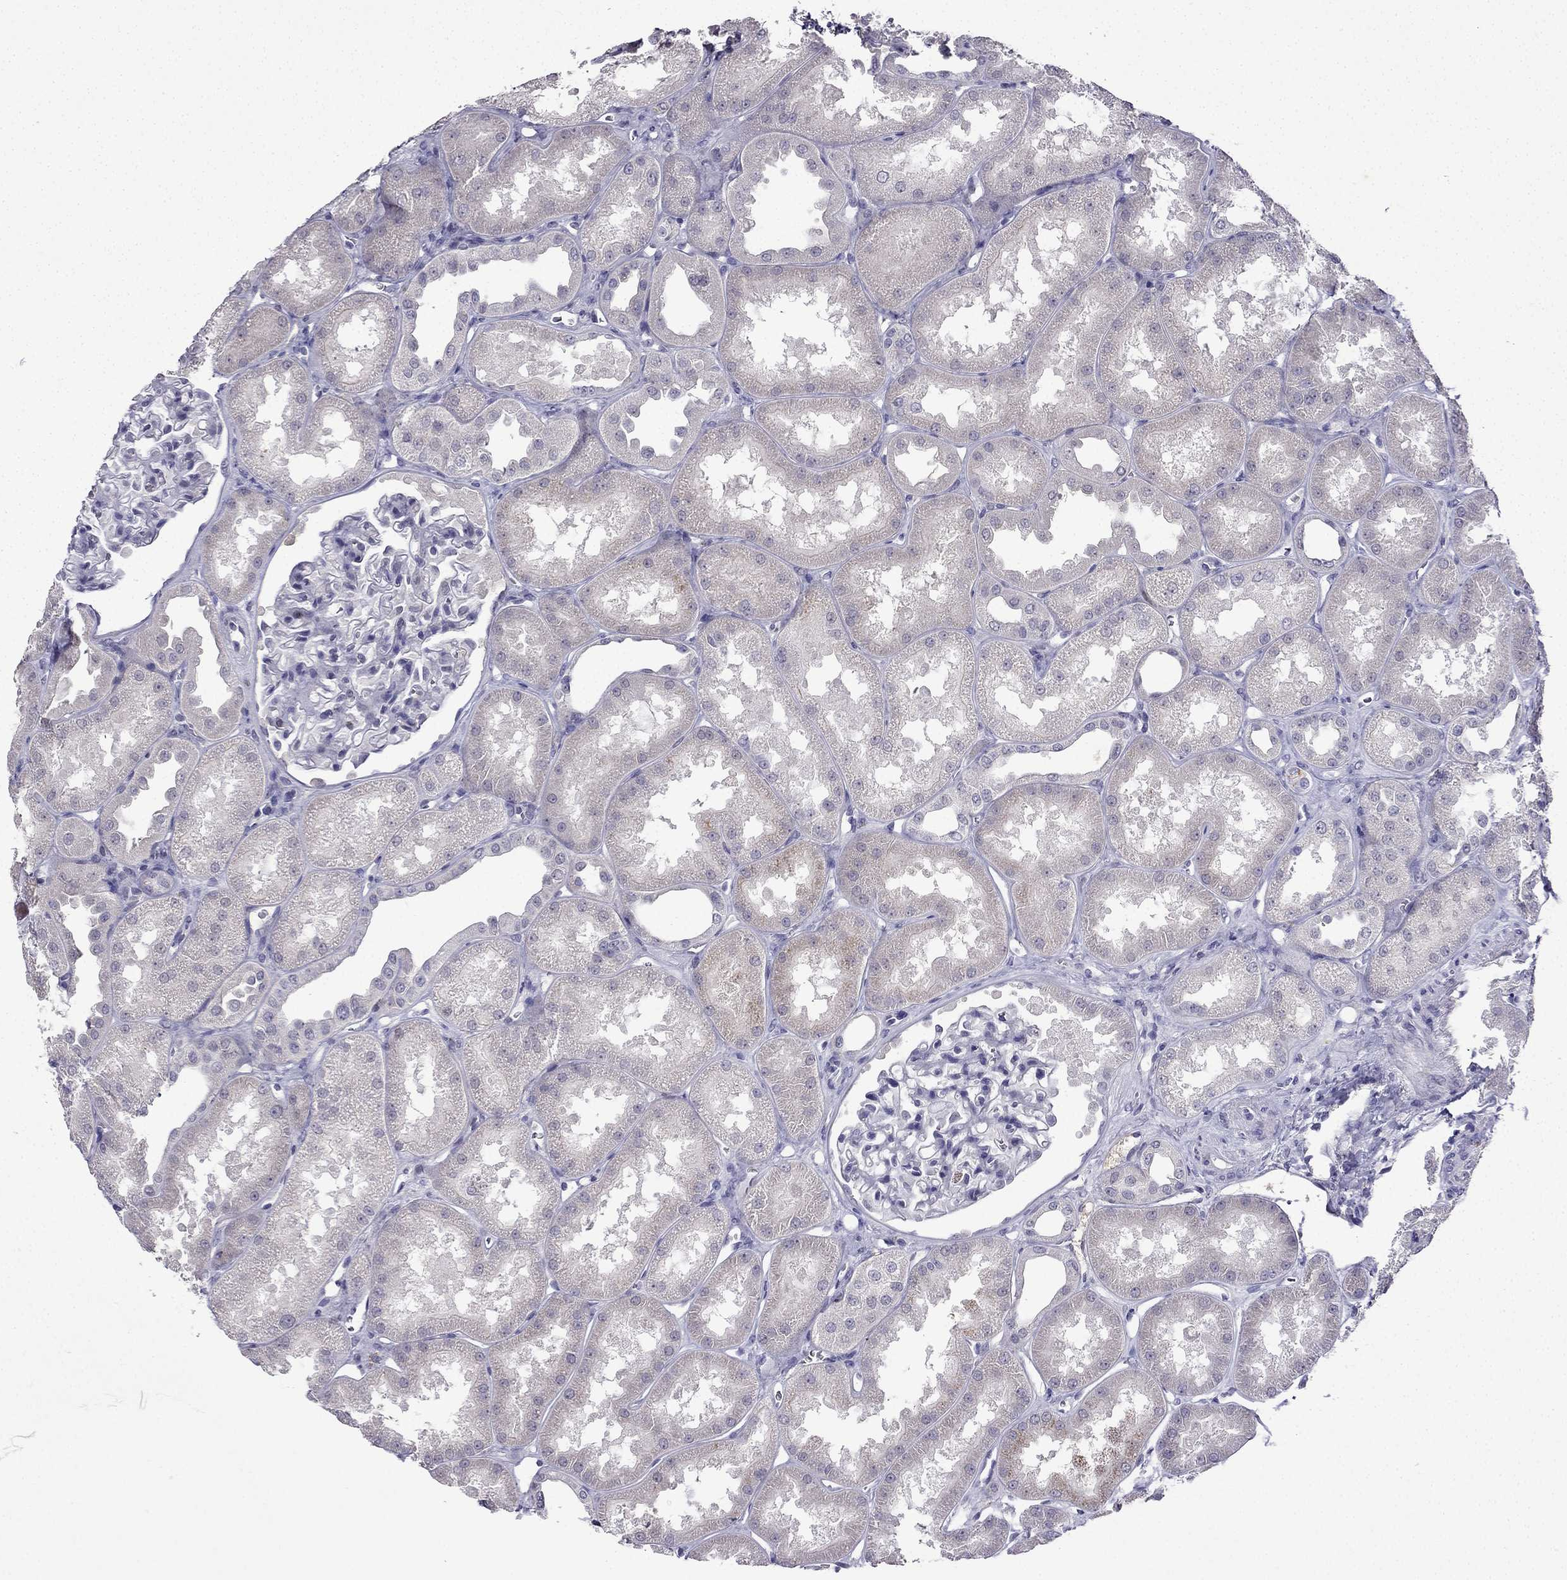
{"staining": {"intensity": "negative", "quantity": "none", "location": "none"}, "tissue": "kidney", "cell_type": "Cells in glomeruli", "image_type": "normal", "snomed": [{"axis": "morphology", "description": "Normal tissue, NOS"}, {"axis": "topography", "description": "Kidney"}], "caption": "Human kidney stained for a protein using immunohistochemistry demonstrates no staining in cells in glomeruli.", "gene": "UHRF1", "patient": {"sex": "male", "age": 61}}